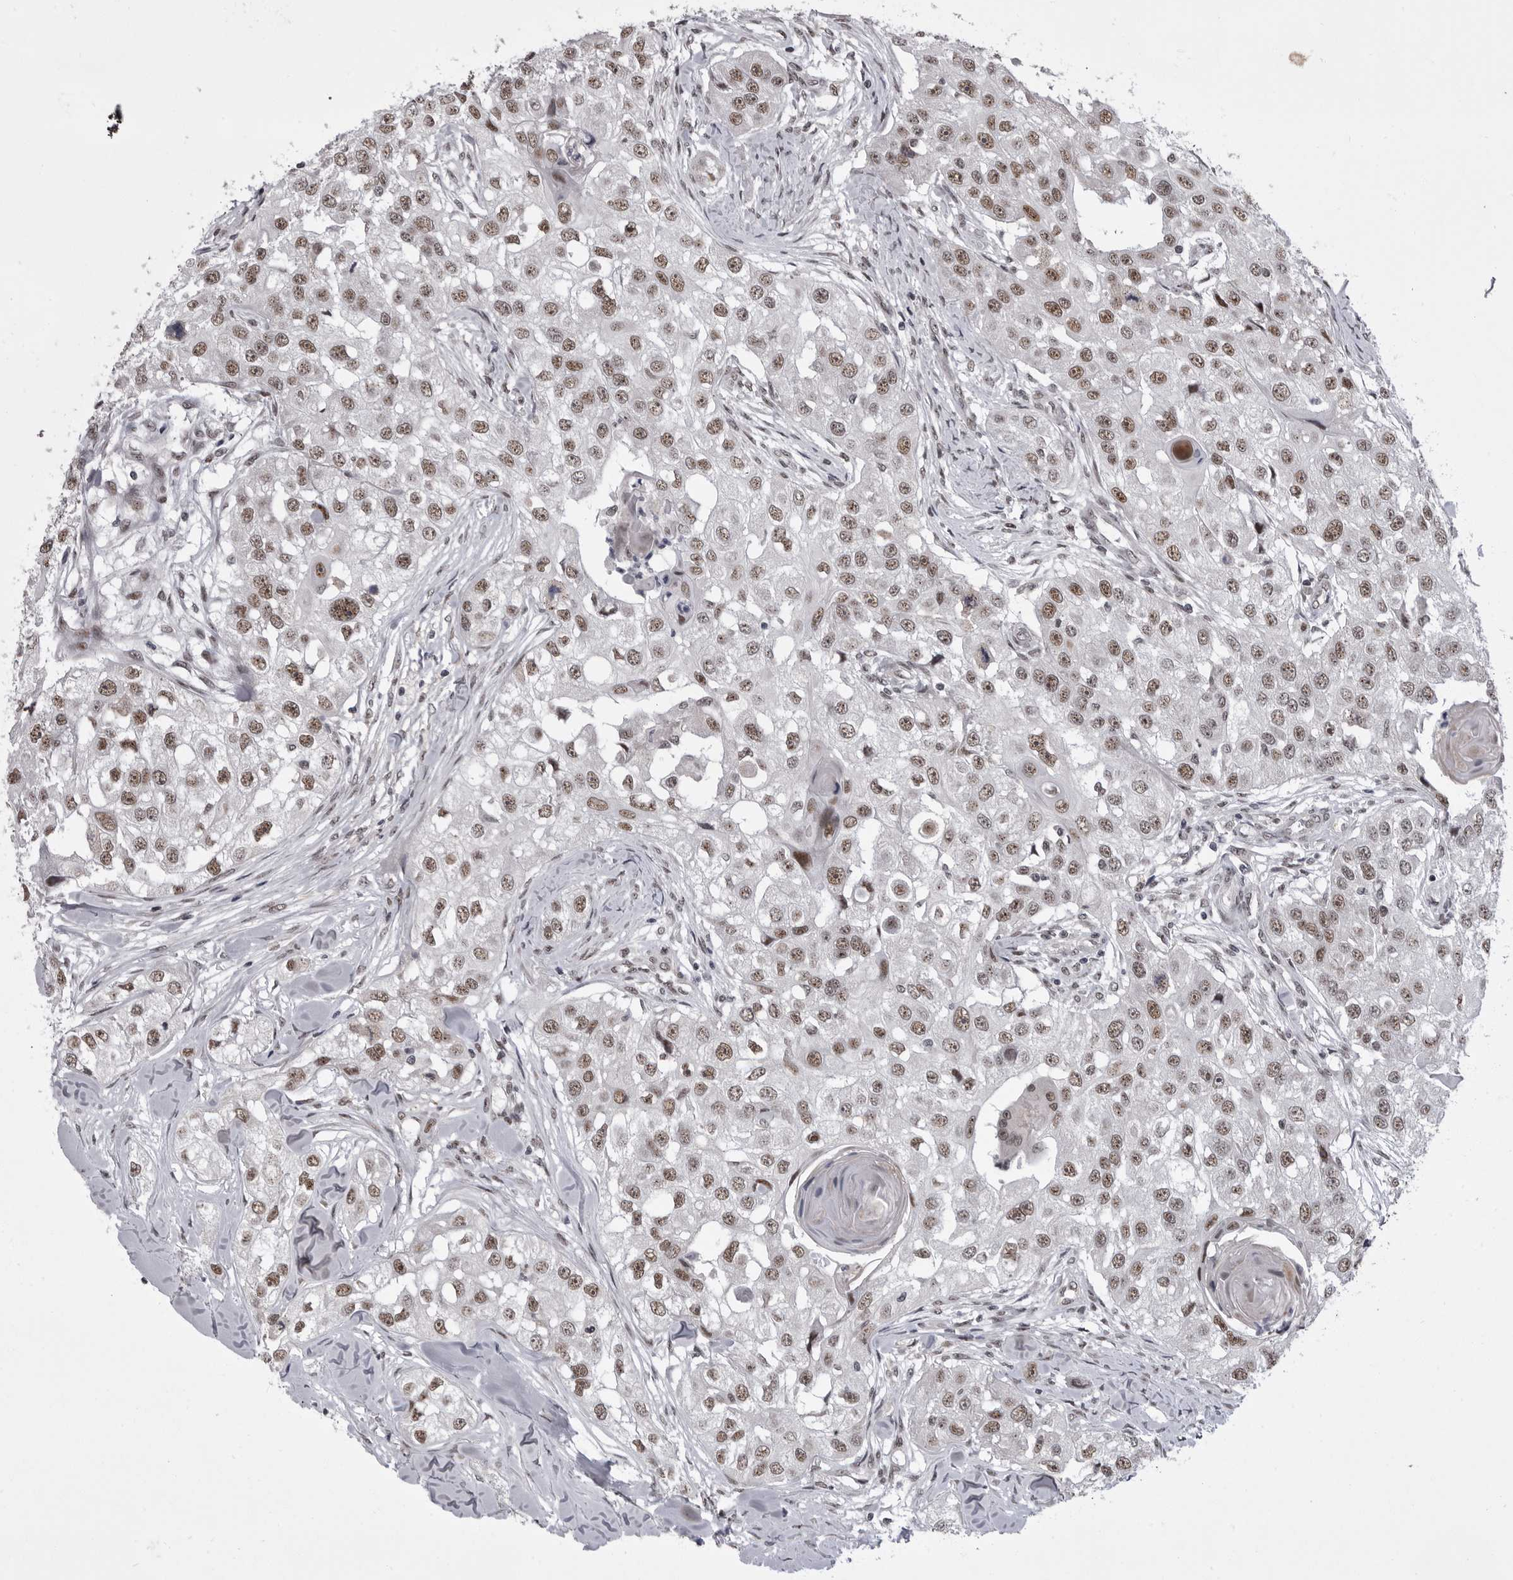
{"staining": {"intensity": "moderate", "quantity": ">75%", "location": "nuclear"}, "tissue": "head and neck cancer", "cell_type": "Tumor cells", "image_type": "cancer", "snomed": [{"axis": "morphology", "description": "Normal tissue, NOS"}, {"axis": "morphology", "description": "Squamous cell carcinoma, NOS"}, {"axis": "topography", "description": "Skeletal muscle"}, {"axis": "topography", "description": "Head-Neck"}], "caption": "DAB (3,3'-diaminobenzidine) immunohistochemical staining of human head and neck cancer shows moderate nuclear protein staining in about >75% of tumor cells.", "gene": "PRPF3", "patient": {"sex": "male", "age": 51}}